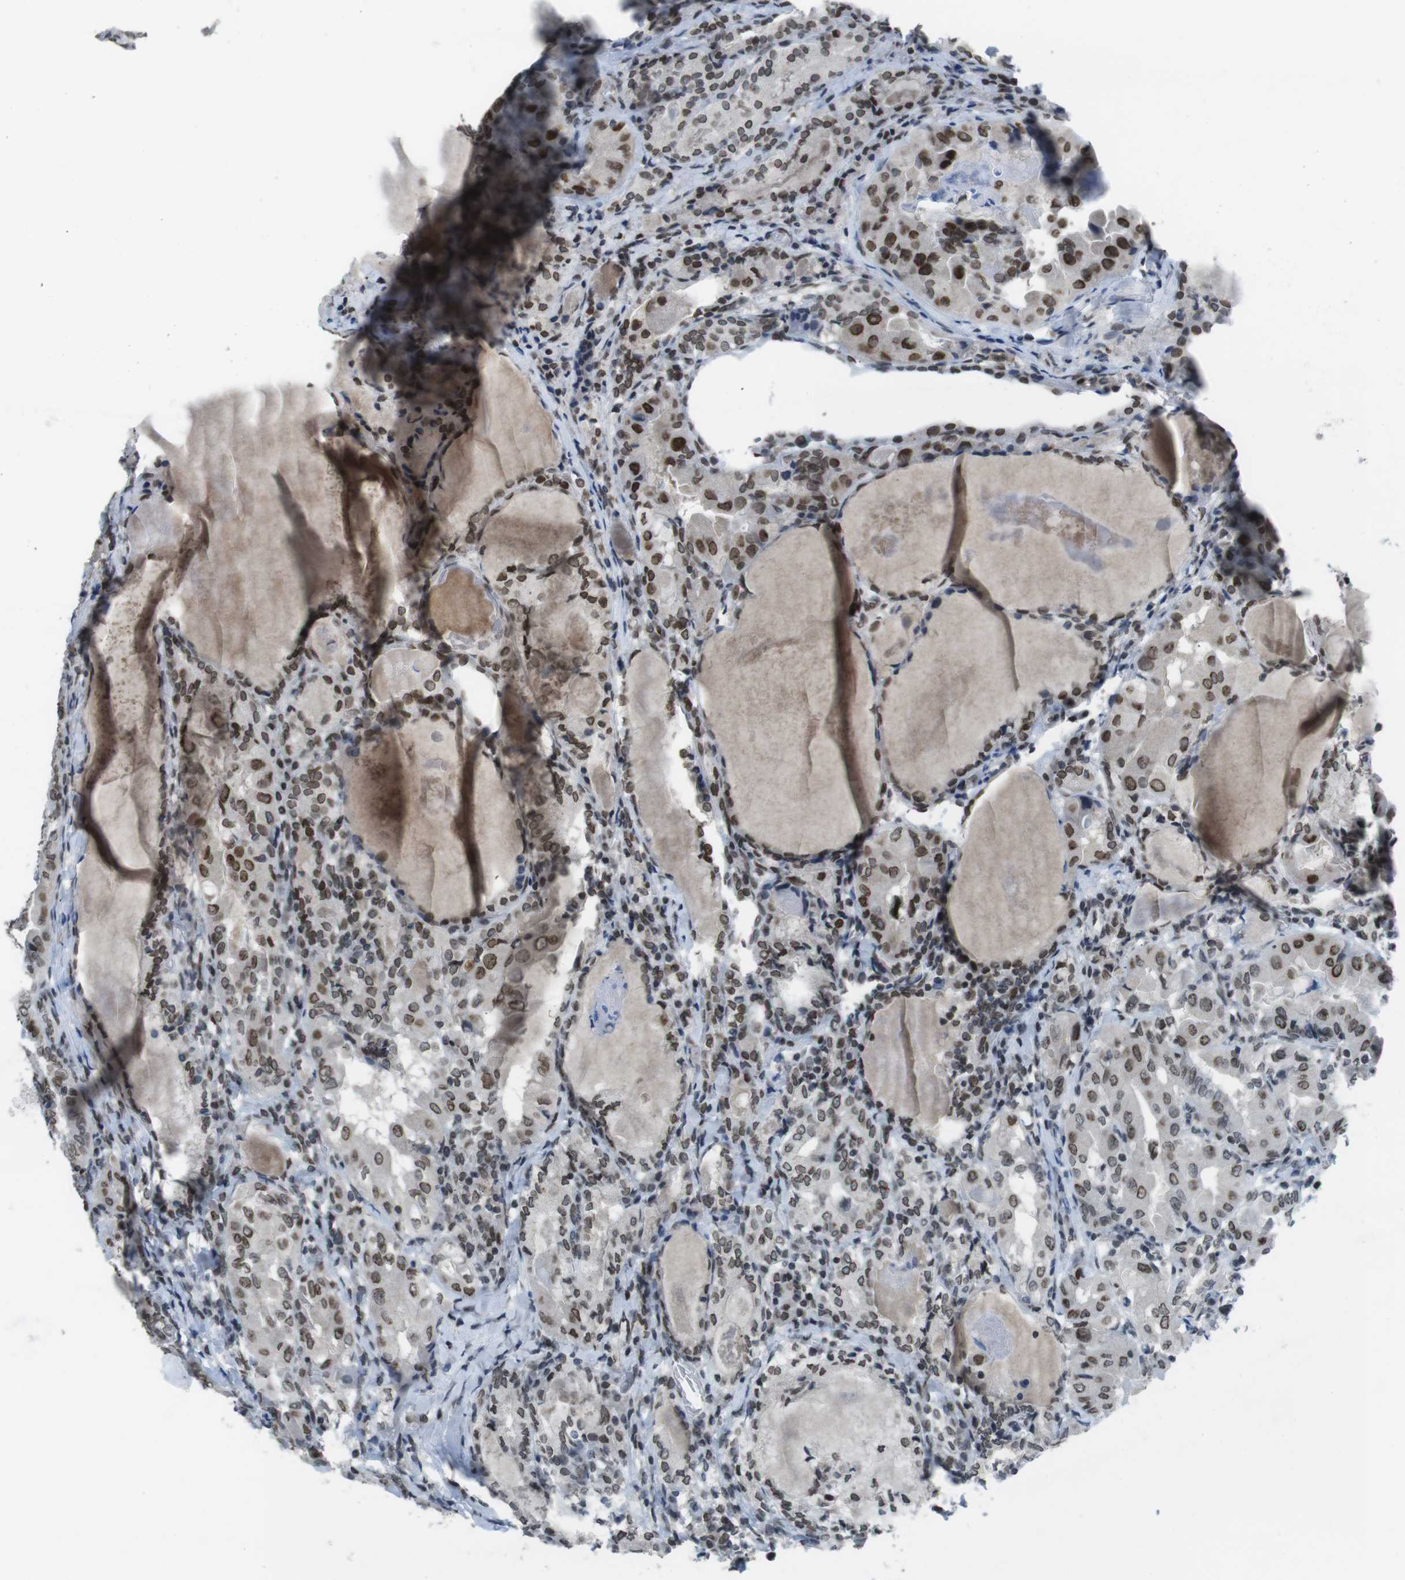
{"staining": {"intensity": "moderate", "quantity": ">75%", "location": "cytoplasmic/membranous,nuclear"}, "tissue": "thyroid cancer", "cell_type": "Tumor cells", "image_type": "cancer", "snomed": [{"axis": "morphology", "description": "Papillary adenocarcinoma, NOS"}, {"axis": "topography", "description": "Thyroid gland"}], "caption": "Immunohistochemical staining of thyroid cancer (papillary adenocarcinoma) shows moderate cytoplasmic/membranous and nuclear protein expression in approximately >75% of tumor cells.", "gene": "MAD1L1", "patient": {"sex": "female", "age": 42}}